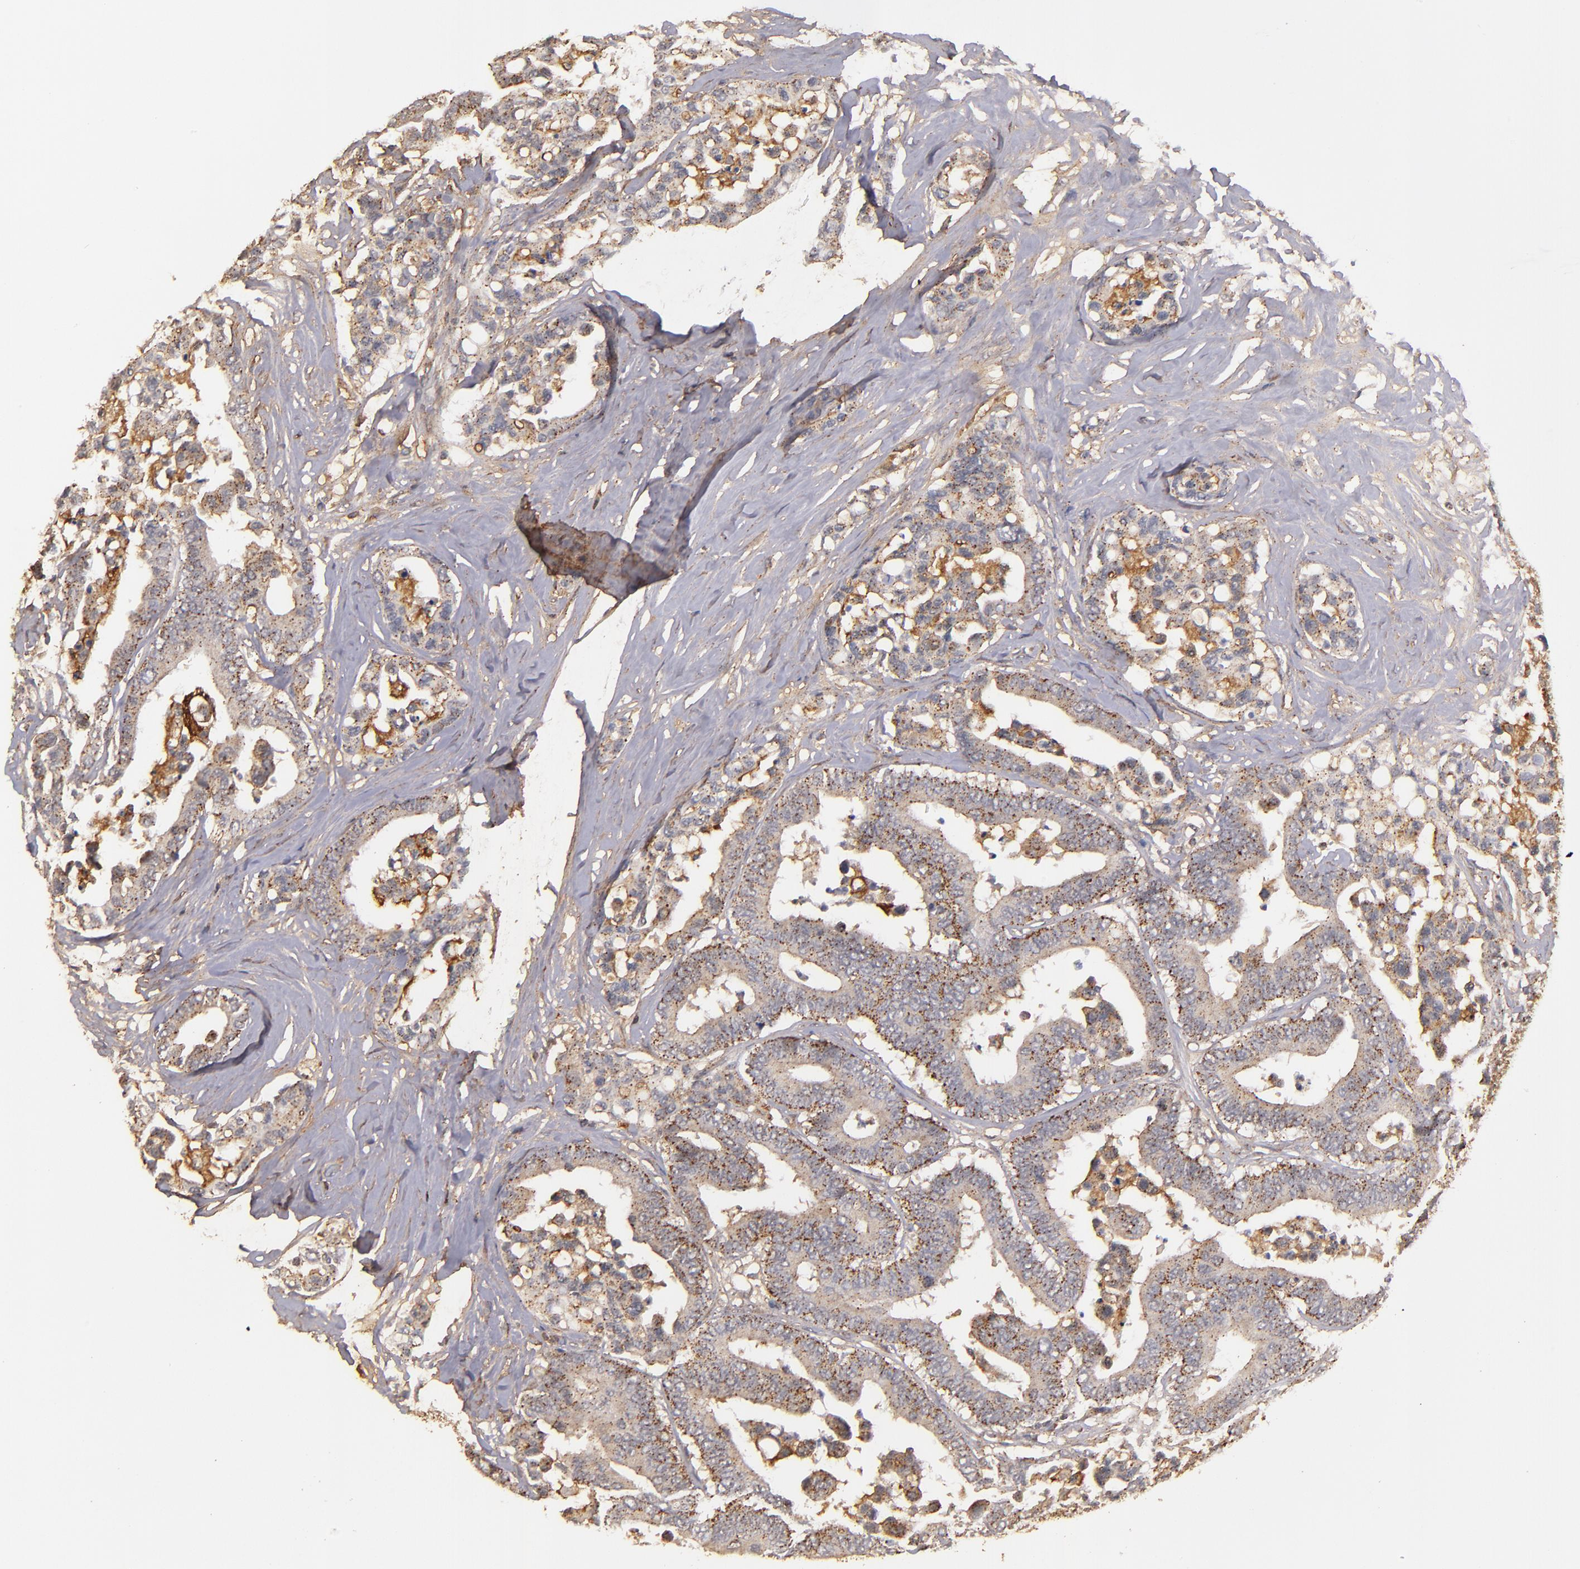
{"staining": {"intensity": "moderate", "quantity": ">75%", "location": "cytoplasmic/membranous"}, "tissue": "colorectal cancer", "cell_type": "Tumor cells", "image_type": "cancer", "snomed": [{"axis": "morphology", "description": "Adenocarcinoma, NOS"}, {"axis": "topography", "description": "Colon"}], "caption": "IHC of colorectal cancer reveals medium levels of moderate cytoplasmic/membranous staining in about >75% of tumor cells.", "gene": "ZFYVE1", "patient": {"sex": "male", "age": 82}}